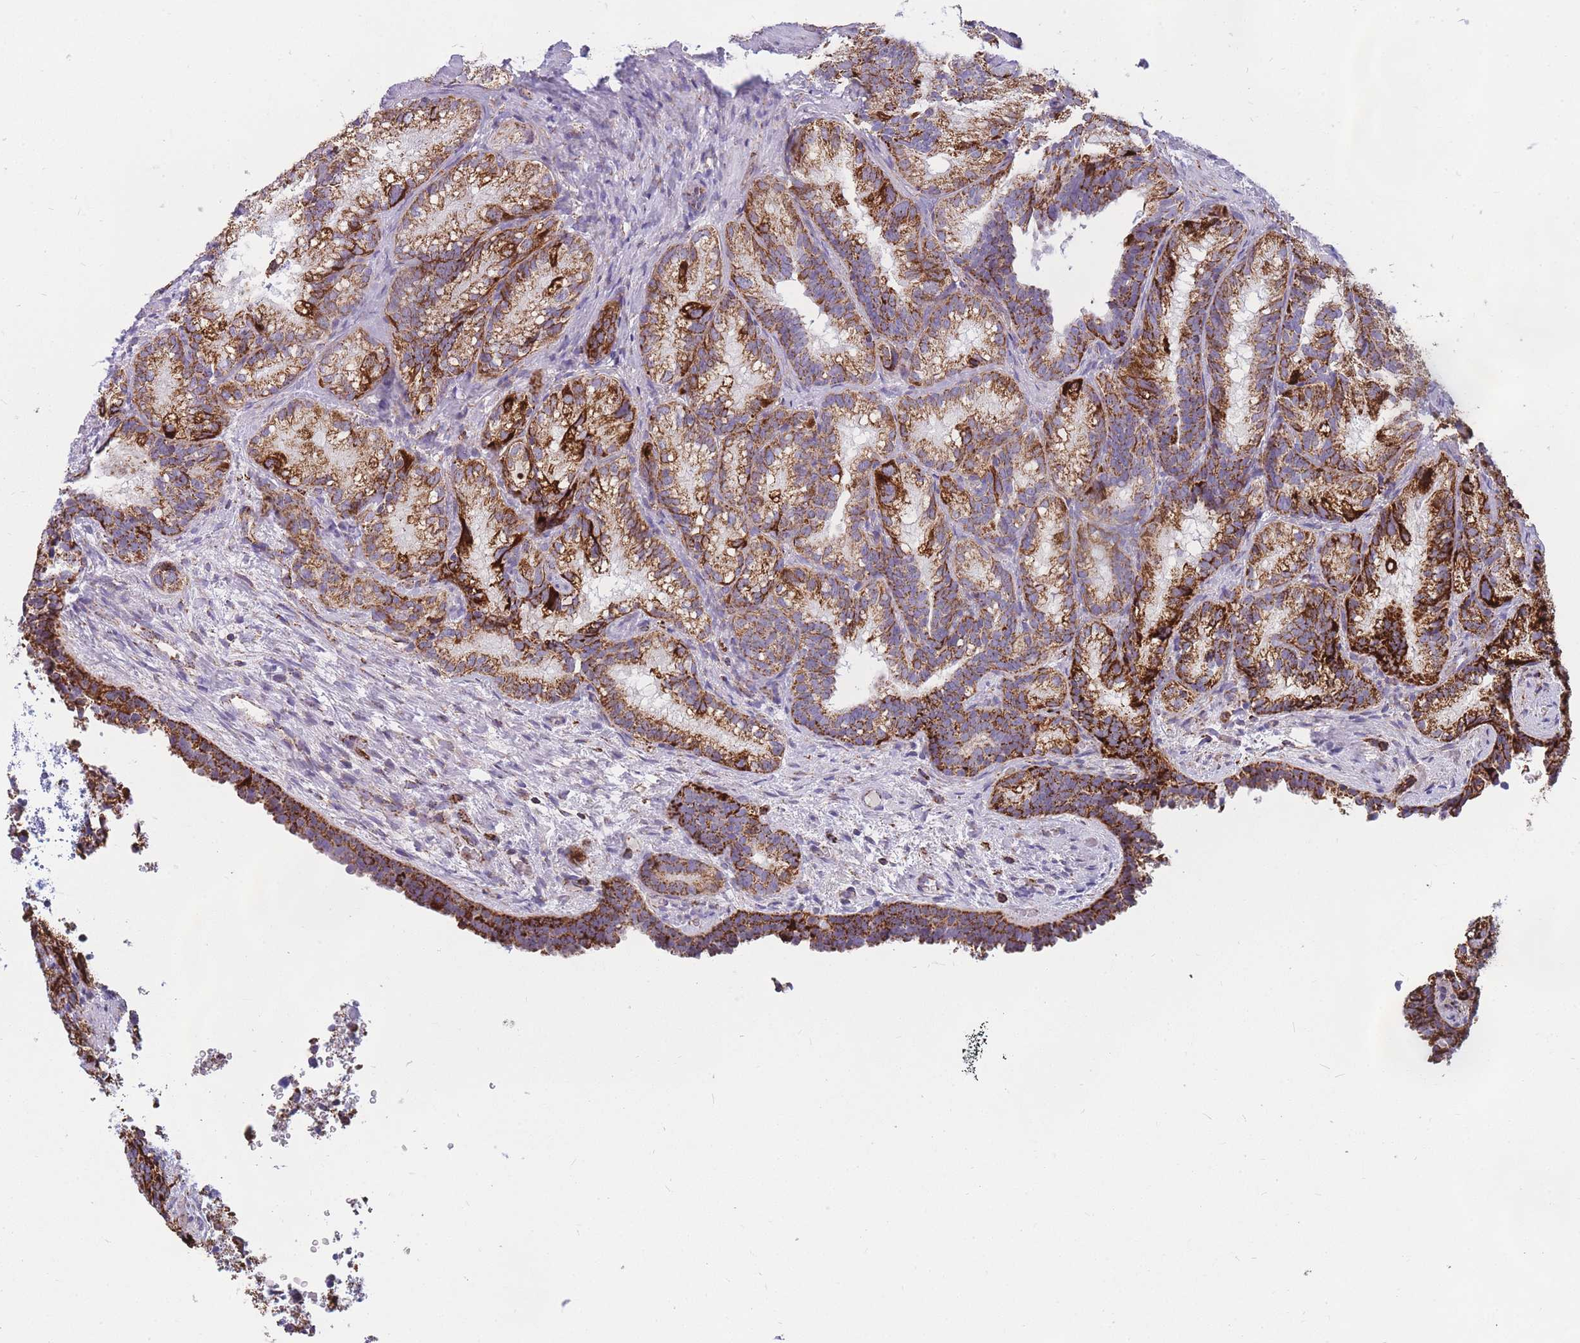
{"staining": {"intensity": "strong", "quantity": "25%-75%", "location": "cytoplasmic/membranous"}, "tissue": "seminal vesicle", "cell_type": "Glandular cells", "image_type": "normal", "snomed": [{"axis": "morphology", "description": "Normal tissue, NOS"}, {"axis": "topography", "description": "Seminal veicle"}], "caption": "IHC of unremarkable seminal vesicle demonstrates high levels of strong cytoplasmic/membranous expression in approximately 25%-75% of glandular cells.", "gene": "DDX49", "patient": {"sex": "male", "age": 58}}